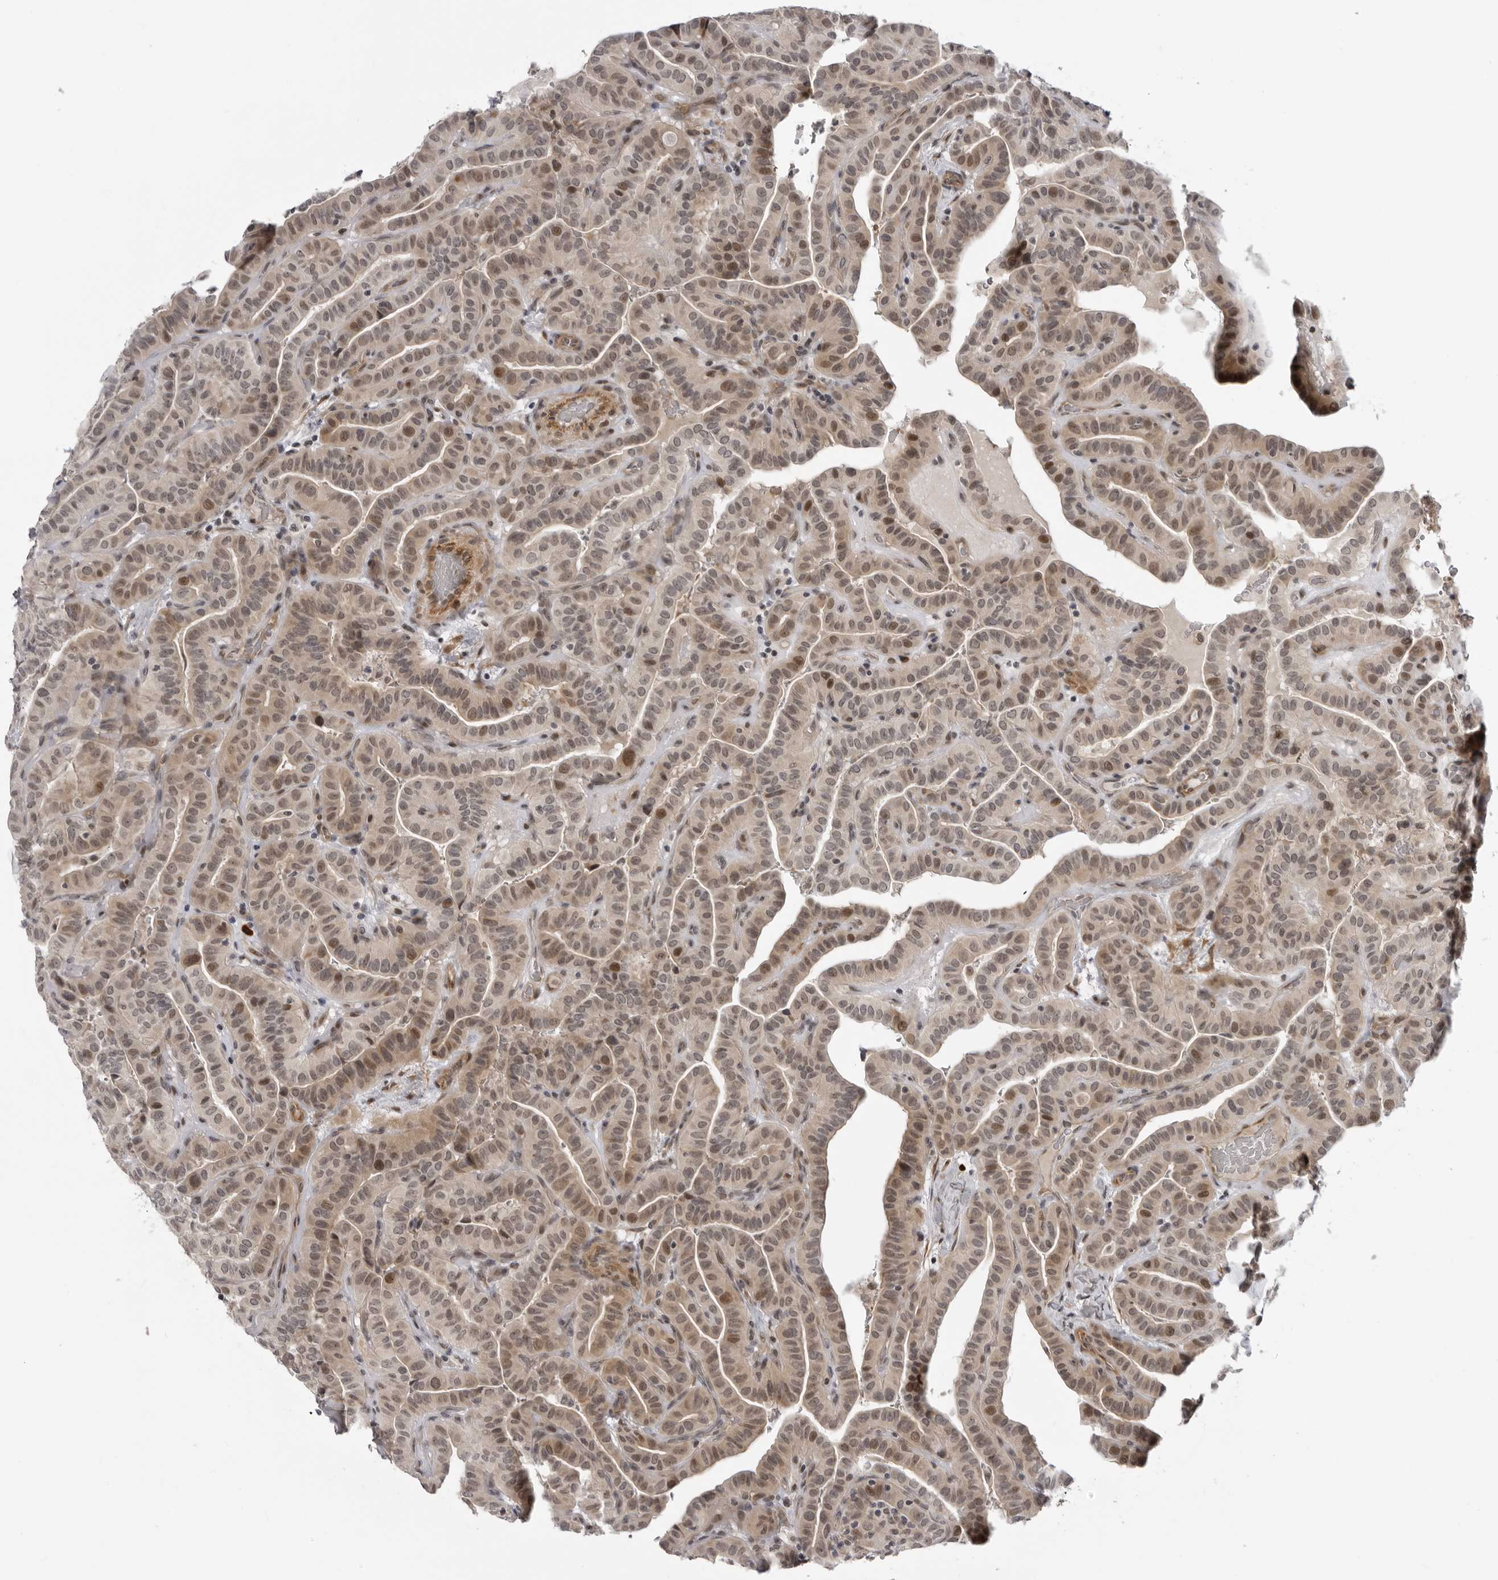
{"staining": {"intensity": "moderate", "quantity": ">75%", "location": "nuclear"}, "tissue": "thyroid cancer", "cell_type": "Tumor cells", "image_type": "cancer", "snomed": [{"axis": "morphology", "description": "Papillary adenocarcinoma, NOS"}, {"axis": "topography", "description": "Thyroid gland"}], "caption": "IHC of human thyroid papillary adenocarcinoma reveals medium levels of moderate nuclear staining in about >75% of tumor cells.", "gene": "ALPK2", "patient": {"sex": "male", "age": 77}}